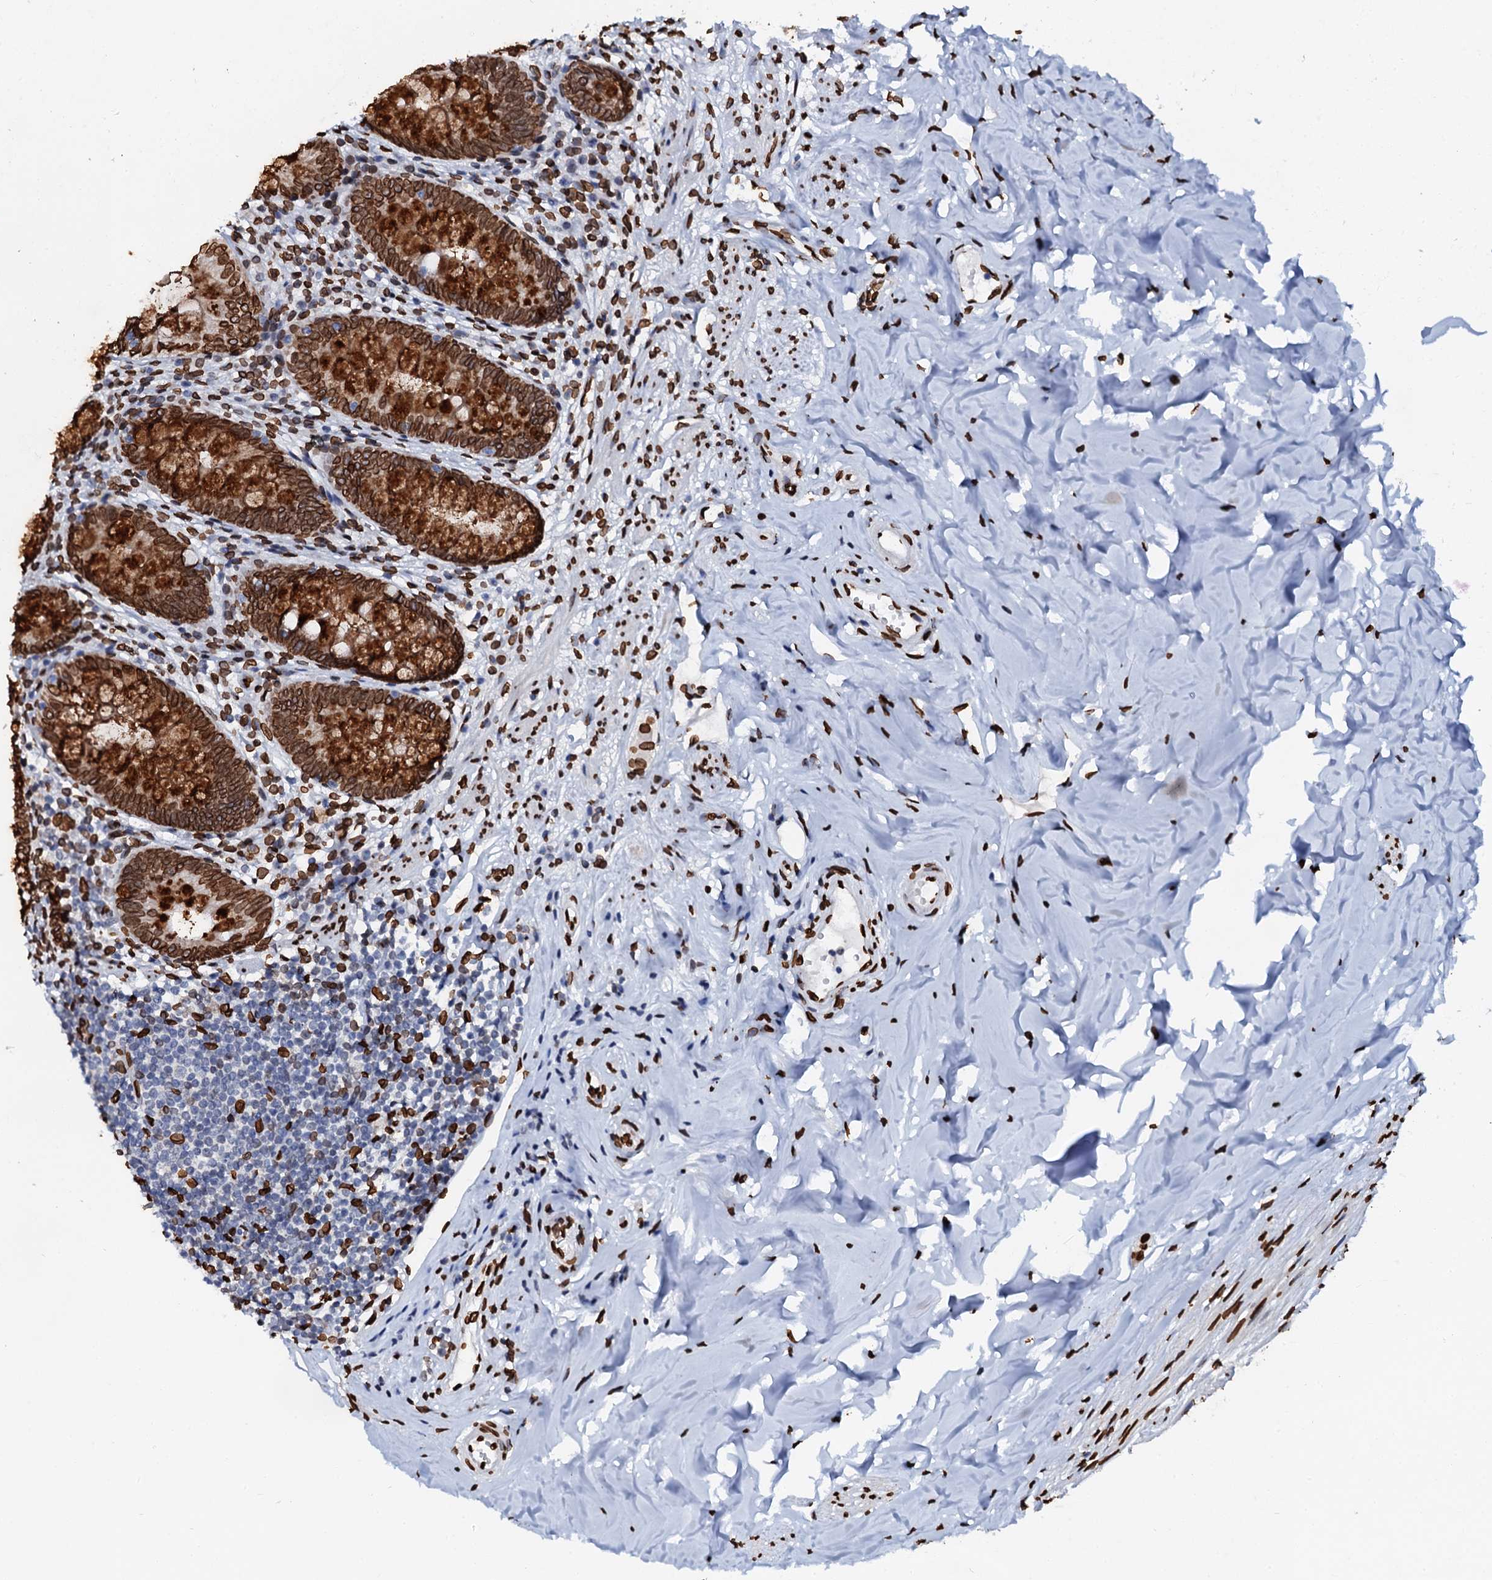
{"staining": {"intensity": "strong", "quantity": ">75%", "location": "cytoplasmic/membranous,nuclear"}, "tissue": "appendix", "cell_type": "Glandular cells", "image_type": "normal", "snomed": [{"axis": "morphology", "description": "Normal tissue, NOS"}, {"axis": "topography", "description": "Appendix"}], "caption": "IHC micrograph of benign human appendix stained for a protein (brown), which exhibits high levels of strong cytoplasmic/membranous,nuclear staining in approximately >75% of glandular cells.", "gene": "KATNAL2", "patient": {"sex": "female", "age": 51}}